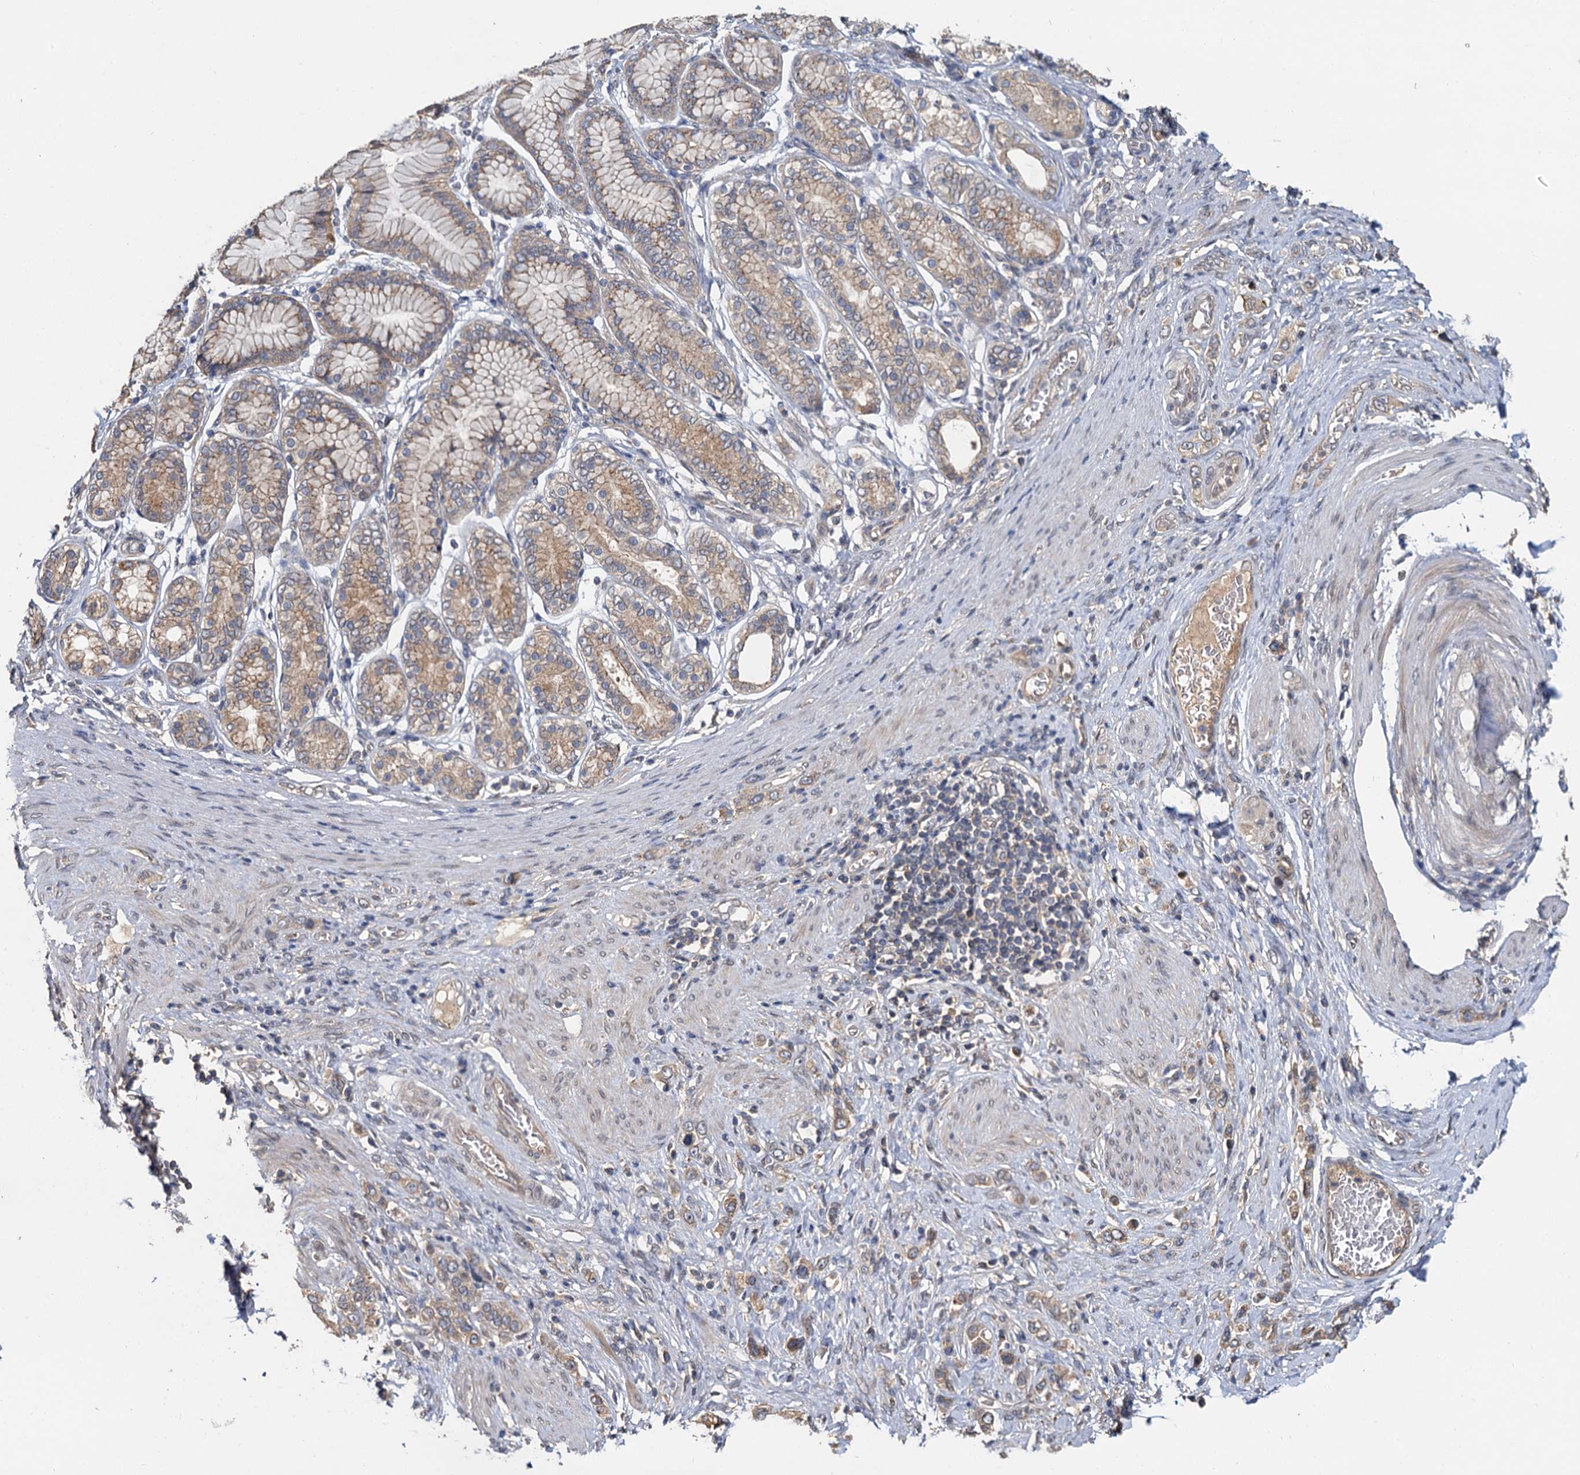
{"staining": {"intensity": "weak", "quantity": ">75%", "location": "cytoplasmic/membranous"}, "tissue": "stomach cancer", "cell_type": "Tumor cells", "image_type": "cancer", "snomed": [{"axis": "morphology", "description": "Normal tissue, NOS"}, {"axis": "morphology", "description": "Adenocarcinoma, NOS"}, {"axis": "topography", "description": "Stomach, upper"}, {"axis": "topography", "description": "Stomach"}], "caption": "Weak cytoplasmic/membranous staining is identified in approximately >75% of tumor cells in stomach cancer.", "gene": "ZNF324", "patient": {"sex": "female", "age": 65}}